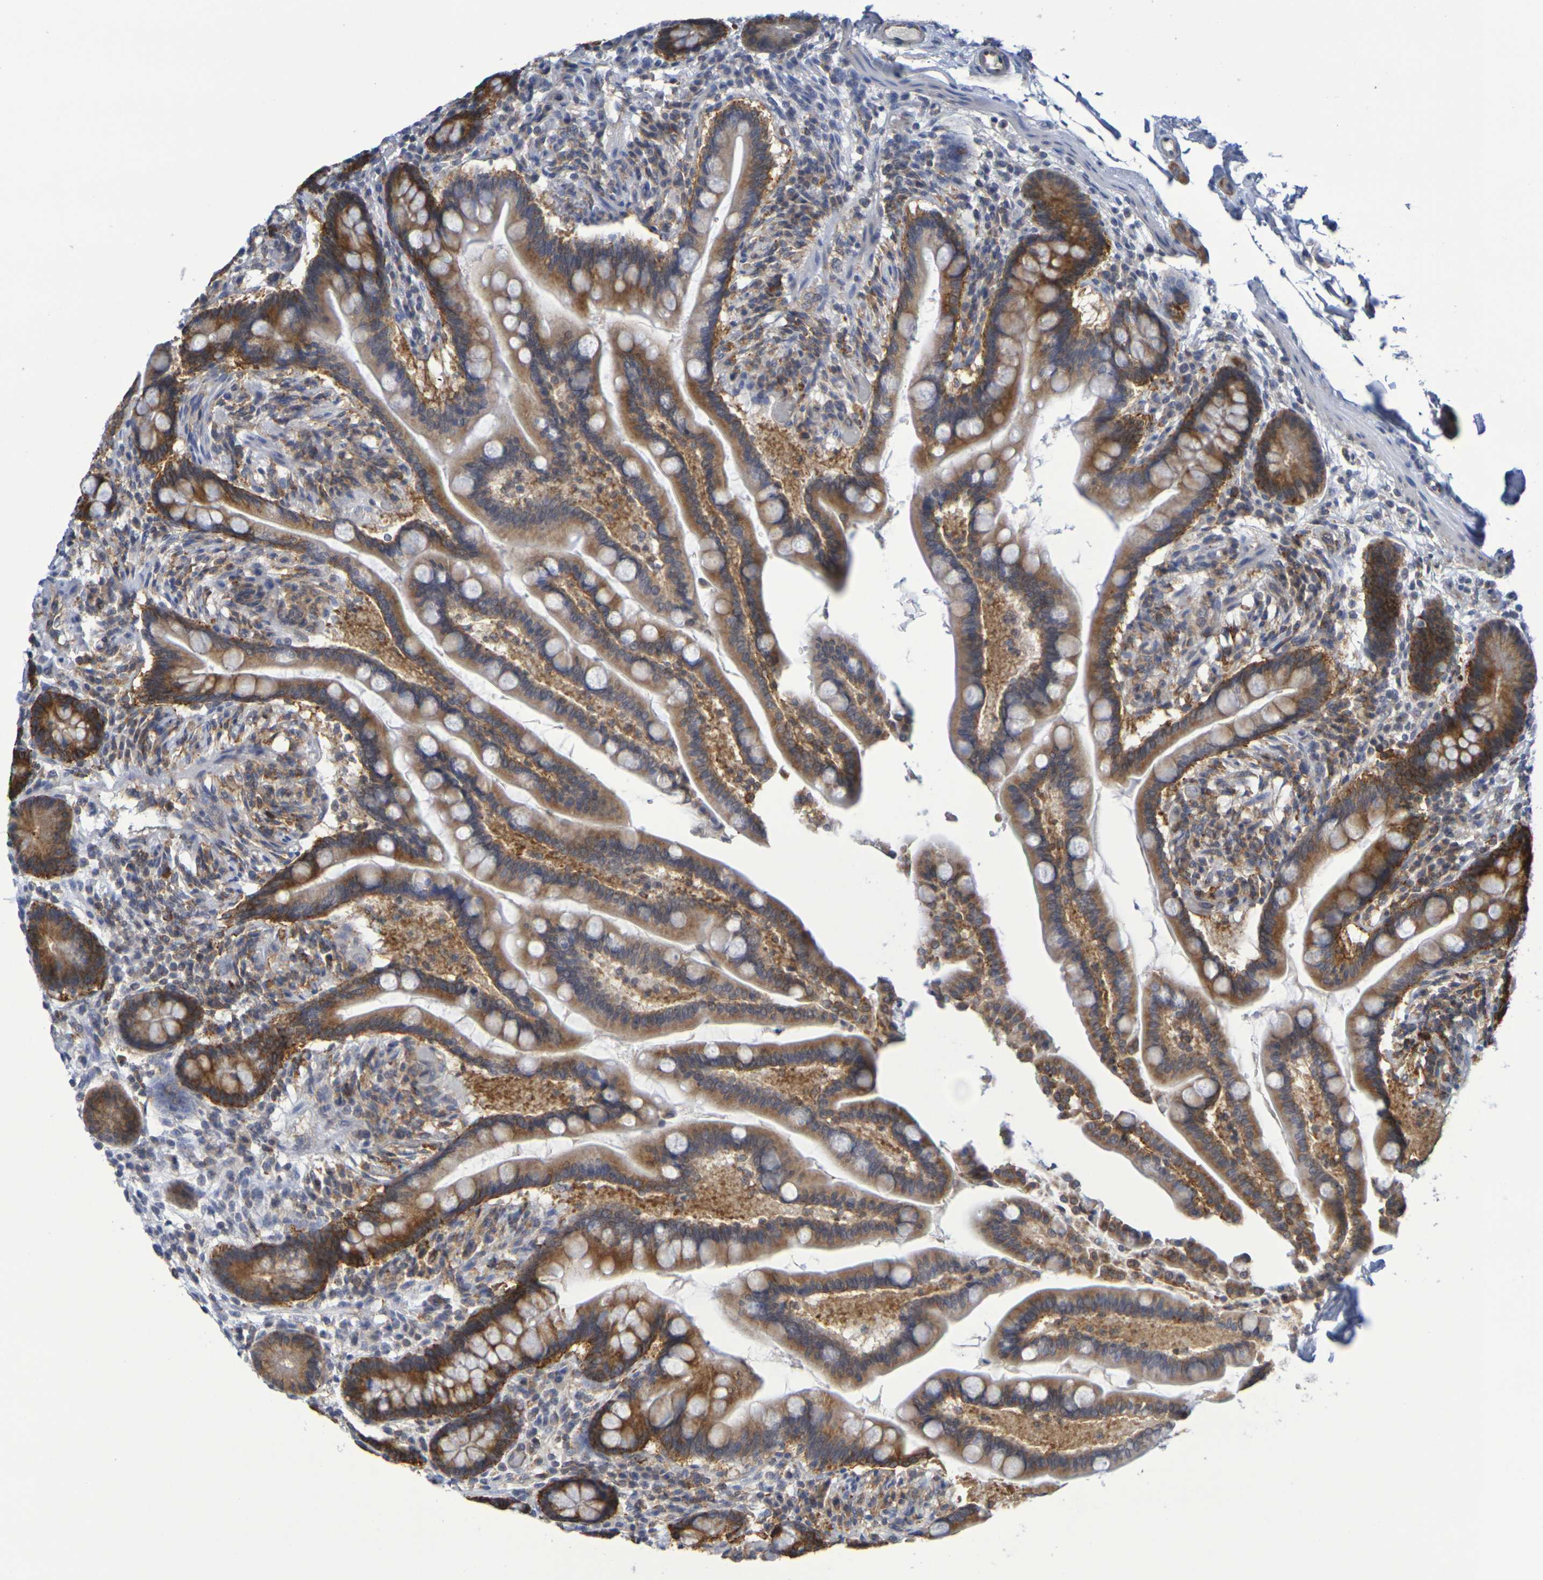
{"staining": {"intensity": "negative", "quantity": "none", "location": "none"}, "tissue": "colon", "cell_type": "Endothelial cells", "image_type": "normal", "snomed": [{"axis": "morphology", "description": "Normal tissue, NOS"}, {"axis": "topography", "description": "Colon"}], "caption": "Endothelial cells show no significant staining in unremarkable colon. (Brightfield microscopy of DAB (3,3'-diaminobenzidine) IHC at high magnification).", "gene": "CHRNB1", "patient": {"sex": "male", "age": 73}}